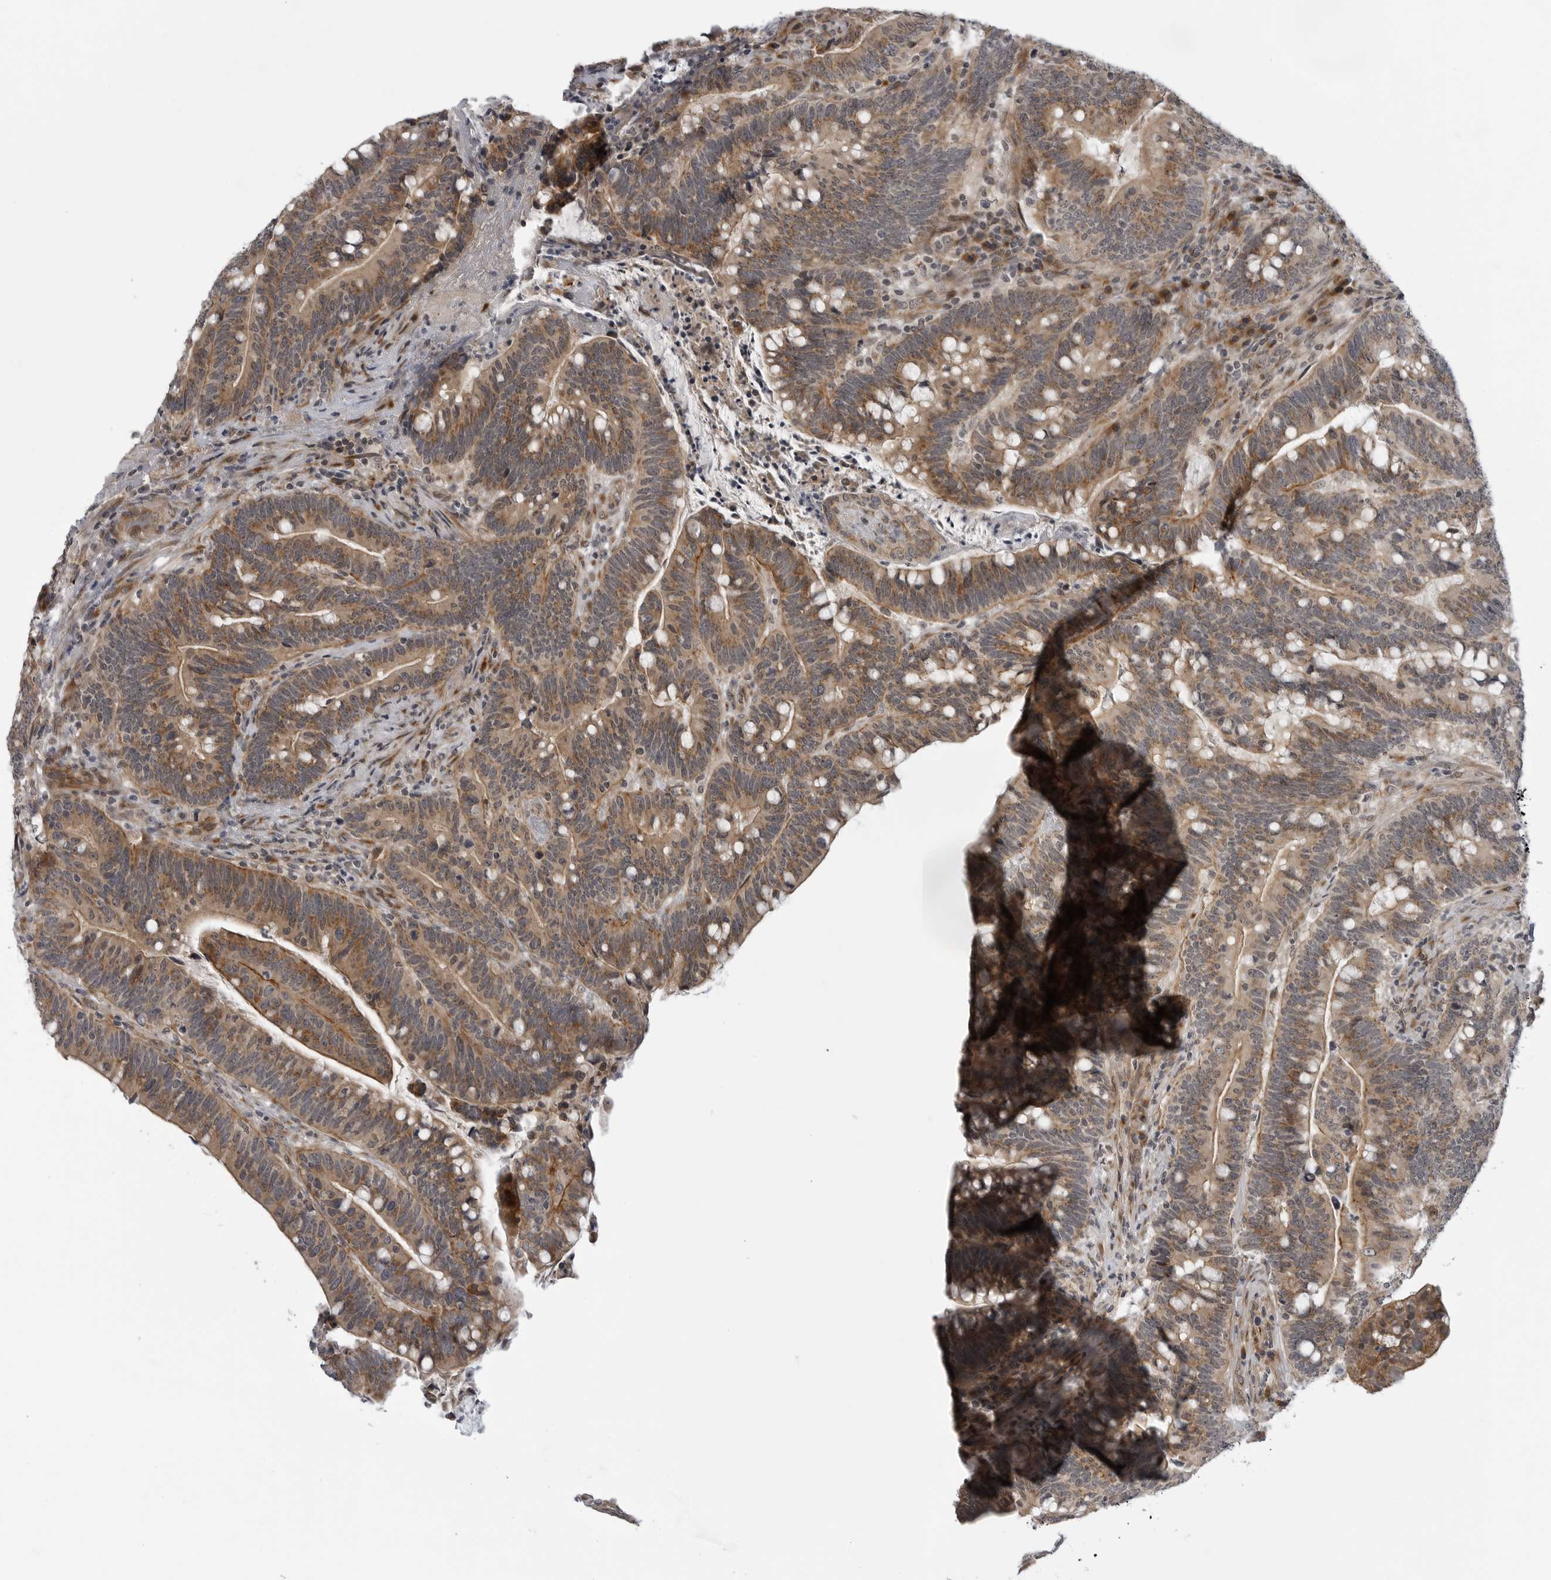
{"staining": {"intensity": "moderate", "quantity": ">75%", "location": "cytoplasmic/membranous"}, "tissue": "colorectal cancer", "cell_type": "Tumor cells", "image_type": "cancer", "snomed": [{"axis": "morphology", "description": "Adenocarcinoma, NOS"}, {"axis": "topography", "description": "Colon"}], "caption": "Immunohistochemistry (IHC) image of neoplastic tissue: colorectal cancer stained using immunohistochemistry (IHC) displays medium levels of moderate protein expression localized specifically in the cytoplasmic/membranous of tumor cells, appearing as a cytoplasmic/membranous brown color.", "gene": "LRRC45", "patient": {"sex": "female", "age": 66}}